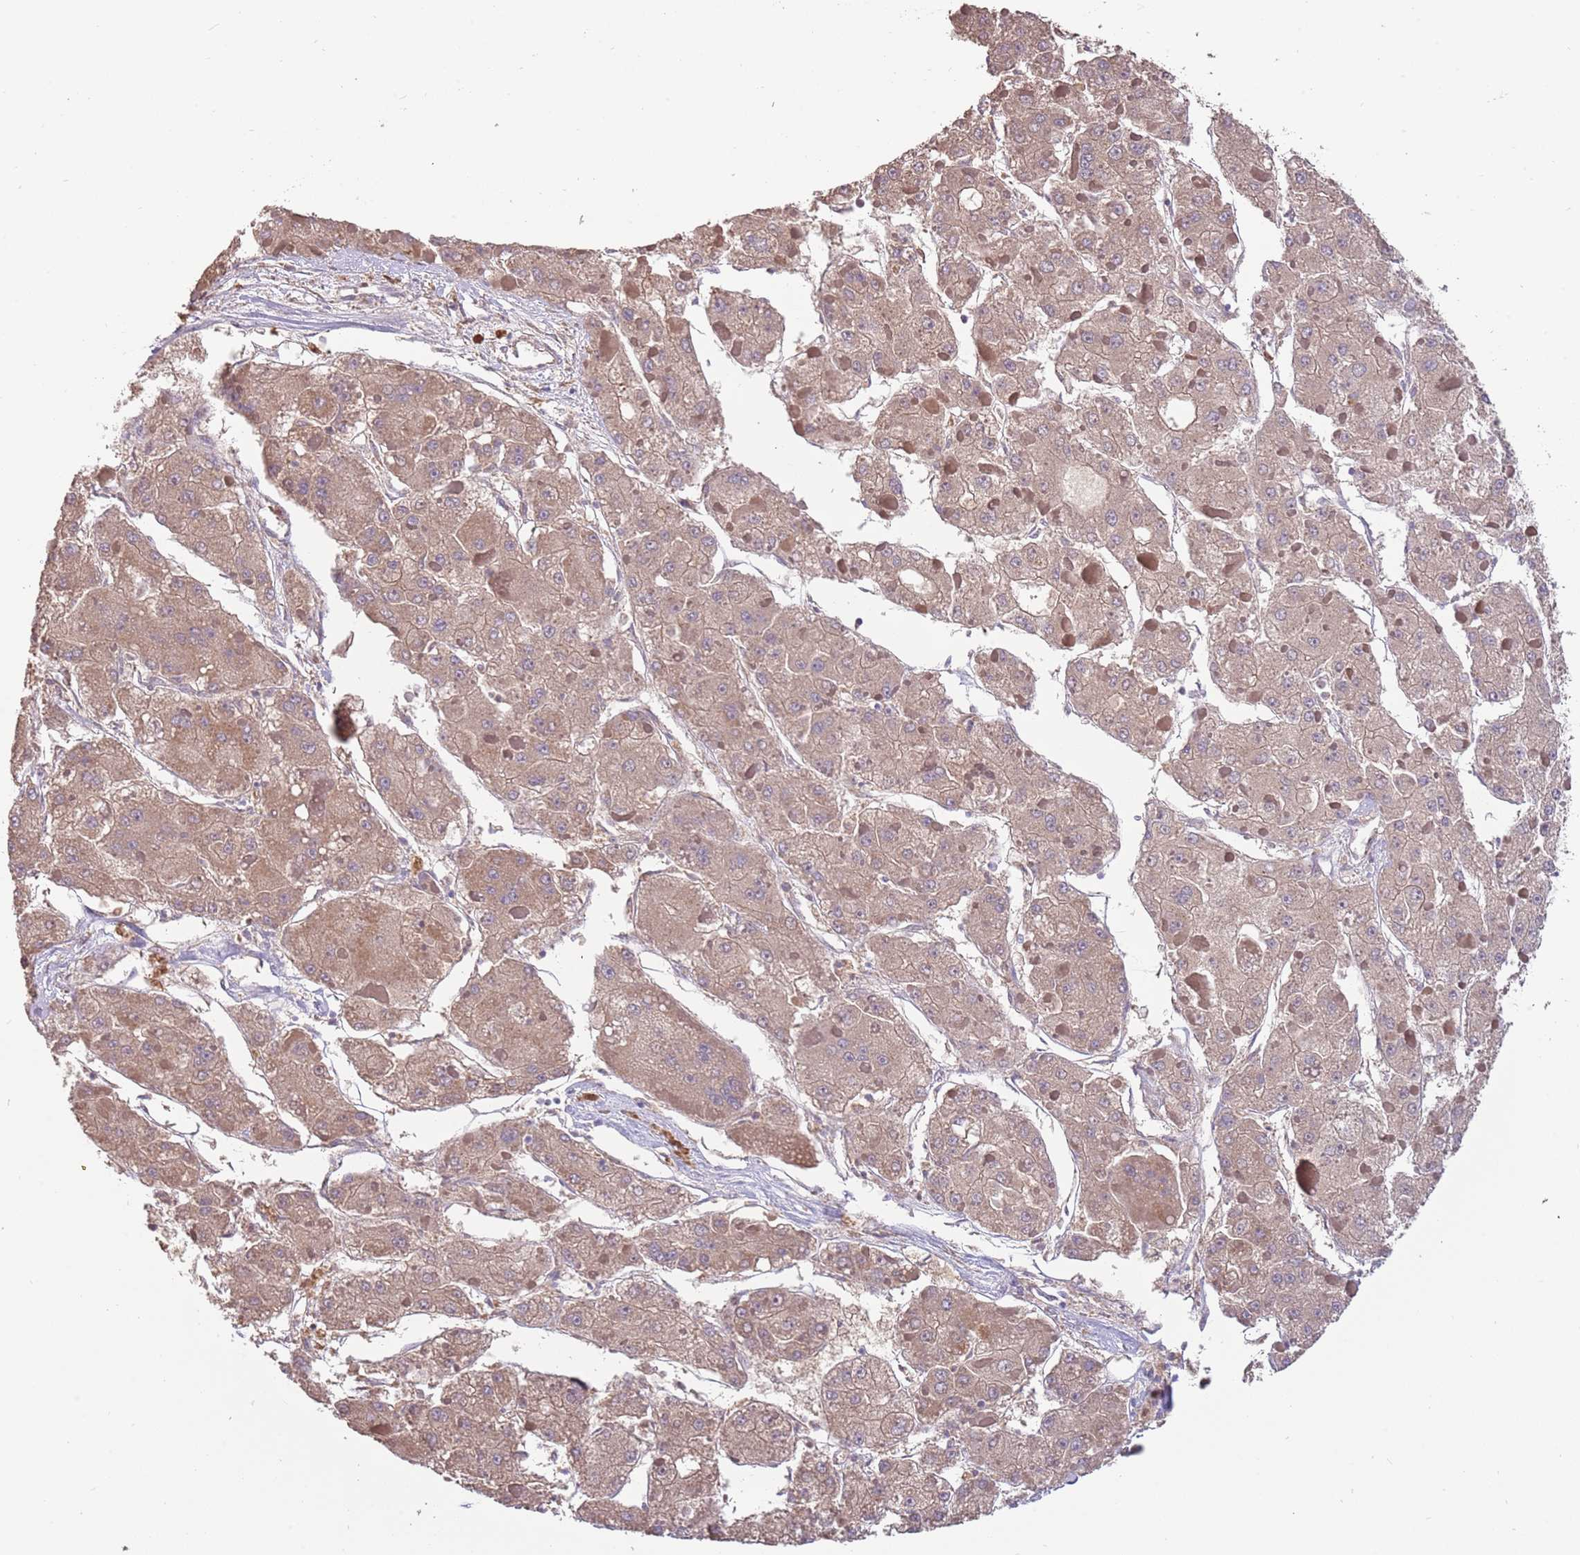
{"staining": {"intensity": "weak", "quantity": ">75%", "location": "cytoplasmic/membranous"}, "tissue": "liver cancer", "cell_type": "Tumor cells", "image_type": "cancer", "snomed": [{"axis": "morphology", "description": "Carcinoma, Hepatocellular, NOS"}, {"axis": "topography", "description": "Liver"}], "caption": "Protein staining by IHC demonstrates weak cytoplasmic/membranous positivity in approximately >75% of tumor cells in liver cancer (hepatocellular carcinoma).", "gene": "TRMO", "patient": {"sex": "female", "age": 73}}